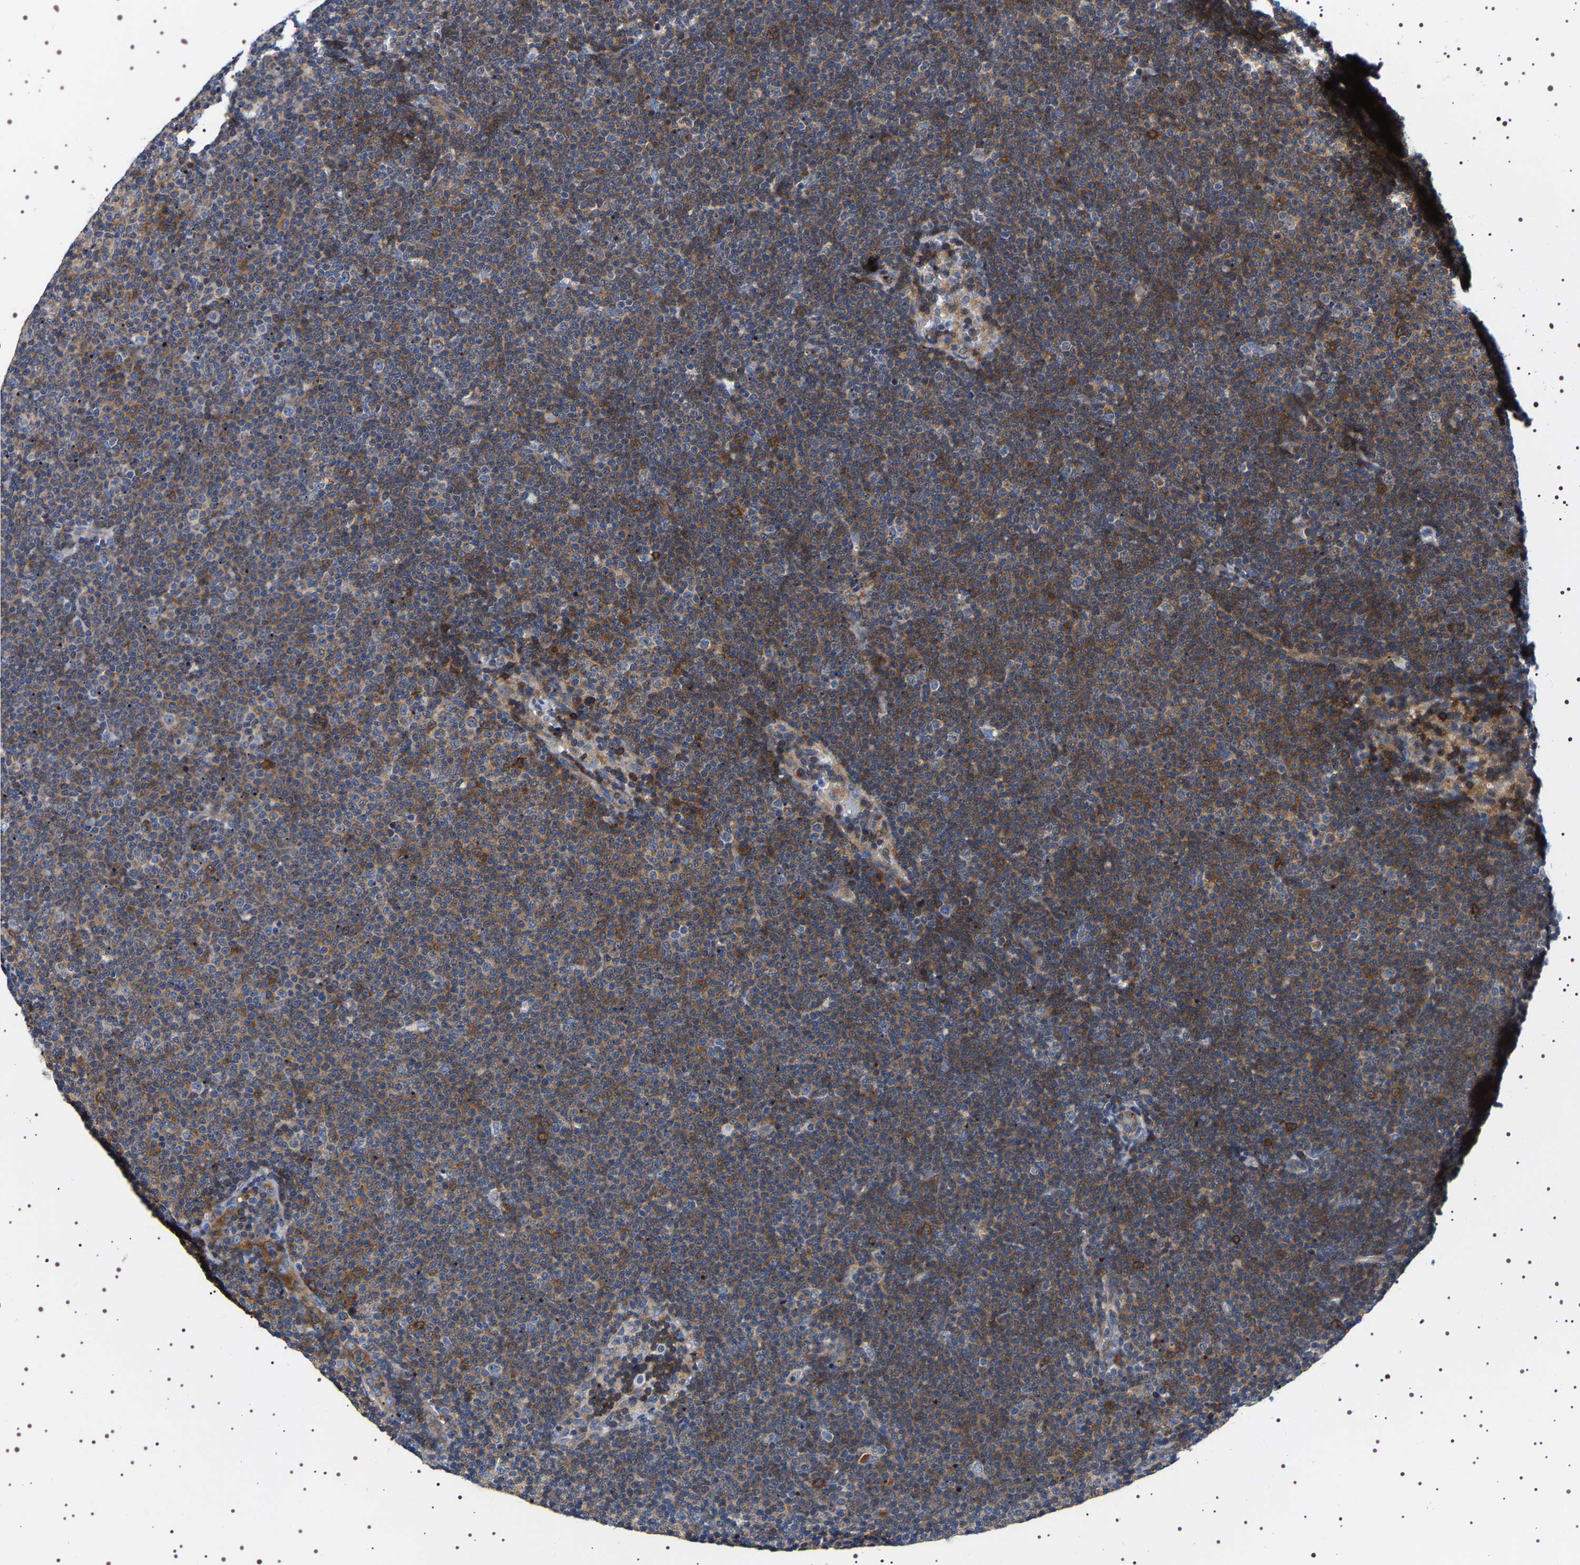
{"staining": {"intensity": "moderate", "quantity": ">75%", "location": "cytoplasmic/membranous"}, "tissue": "lymphoma", "cell_type": "Tumor cells", "image_type": "cancer", "snomed": [{"axis": "morphology", "description": "Malignant lymphoma, non-Hodgkin's type, Low grade"}, {"axis": "topography", "description": "Lymph node"}], "caption": "Protein expression analysis of low-grade malignant lymphoma, non-Hodgkin's type demonstrates moderate cytoplasmic/membranous staining in approximately >75% of tumor cells.", "gene": "SQLE", "patient": {"sex": "female", "age": 53}}